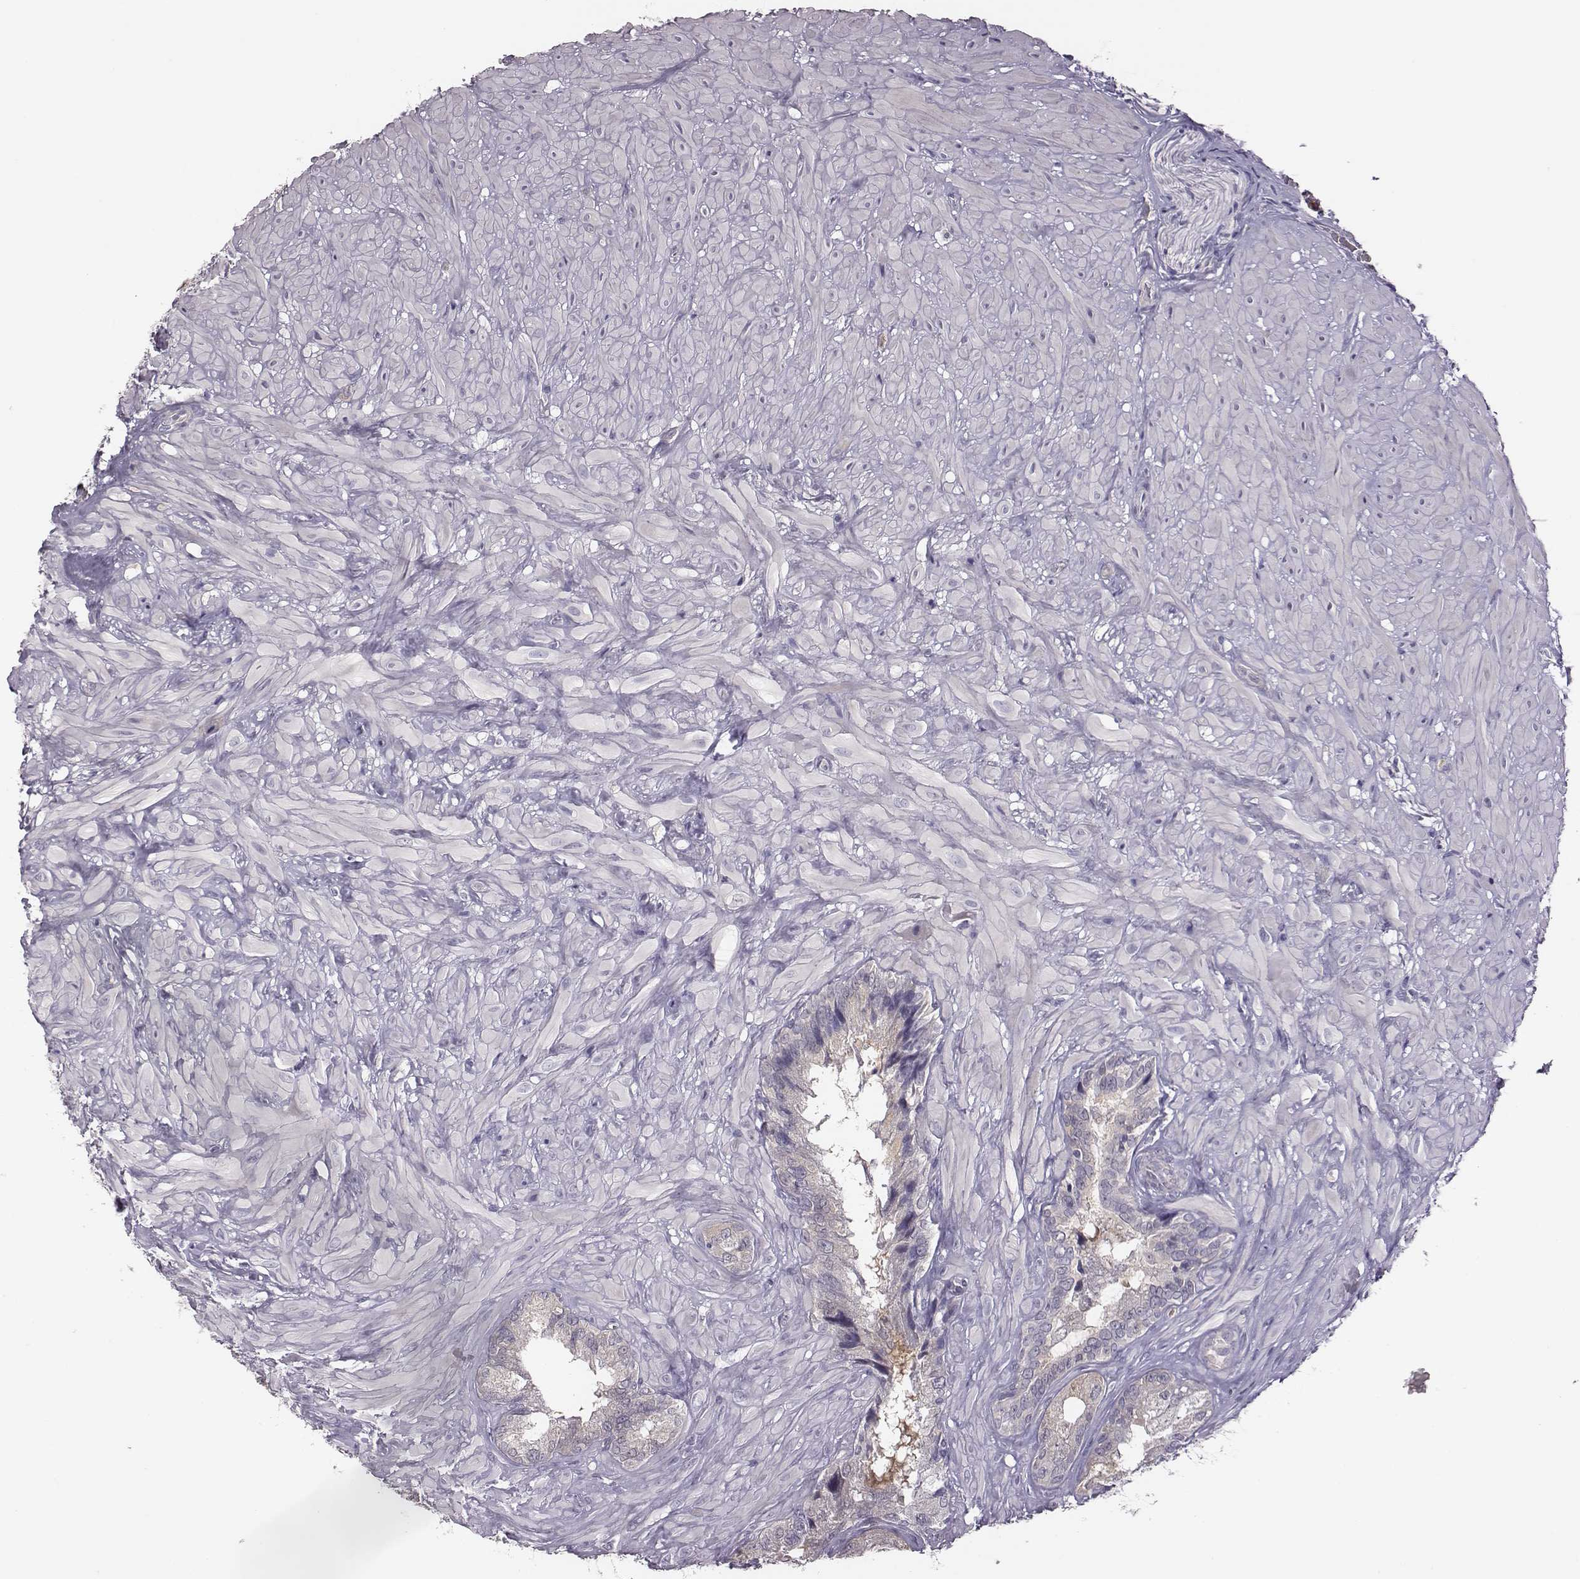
{"staining": {"intensity": "negative", "quantity": "none", "location": "none"}, "tissue": "seminal vesicle", "cell_type": "Glandular cells", "image_type": "normal", "snomed": [{"axis": "morphology", "description": "Normal tissue, NOS"}, {"axis": "topography", "description": "Seminal veicle"}], "caption": "Glandular cells show no significant staining in normal seminal vesicle. (DAB (3,3'-diaminobenzidine) immunohistochemistry visualized using brightfield microscopy, high magnification).", "gene": "KMO", "patient": {"sex": "male", "age": 72}}